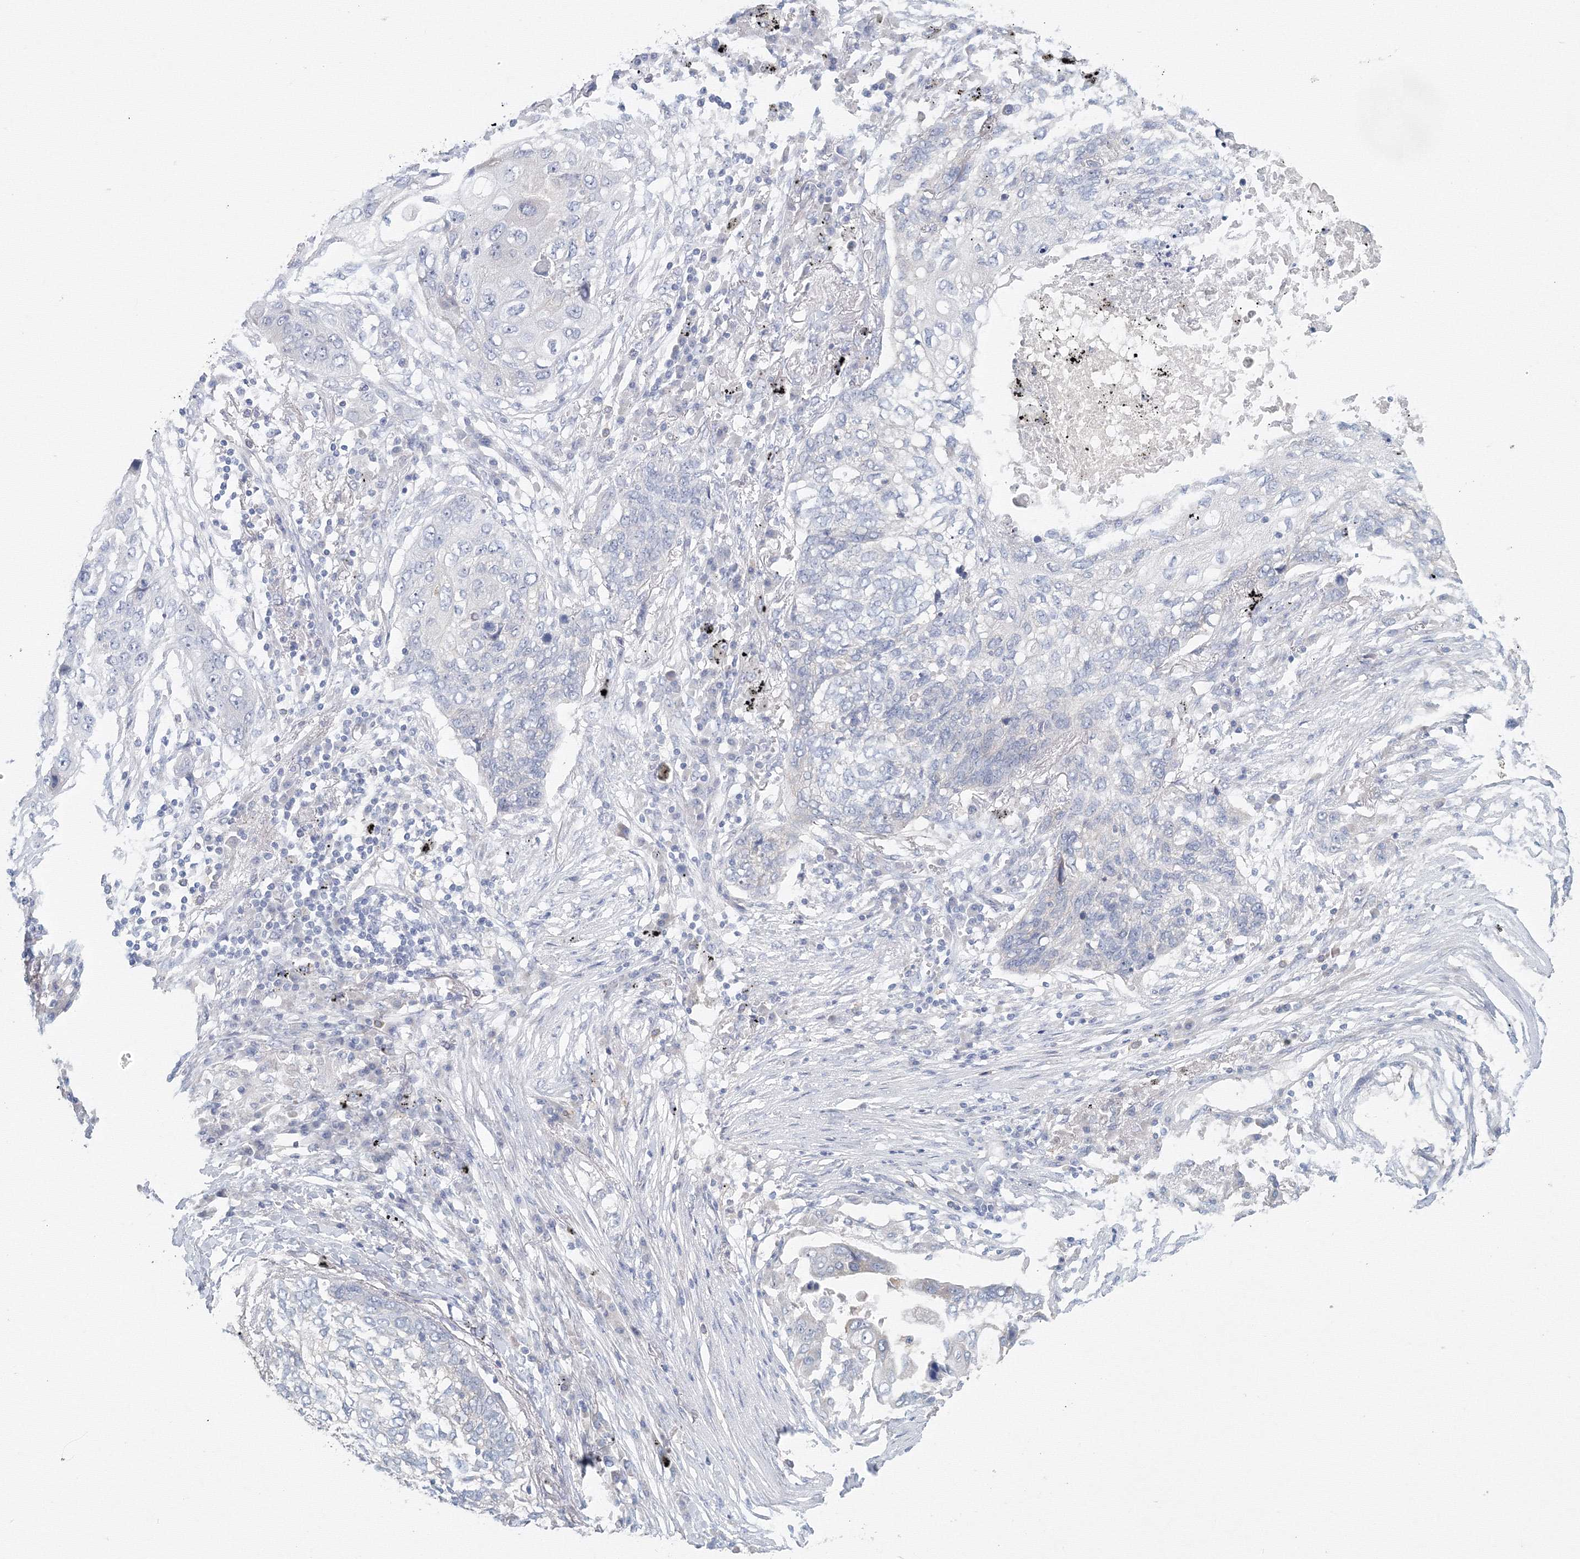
{"staining": {"intensity": "negative", "quantity": "none", "location": "none"}, "tissue": "lung cancer", "cell_type": "Tumor cells", "image_type": "cancer", "snomed": [{"axis": "morphology", "description": "Squamous cell carcinoma, NOS"}, {"axis": "topography", "description": "Lung"}], "caption": "The photomicrograph shows no staining of tumor cells in lung cancer (squamous cell carcinoma).", "gene": "TACC2", "patient": {"sex": "female", "age": 63}}